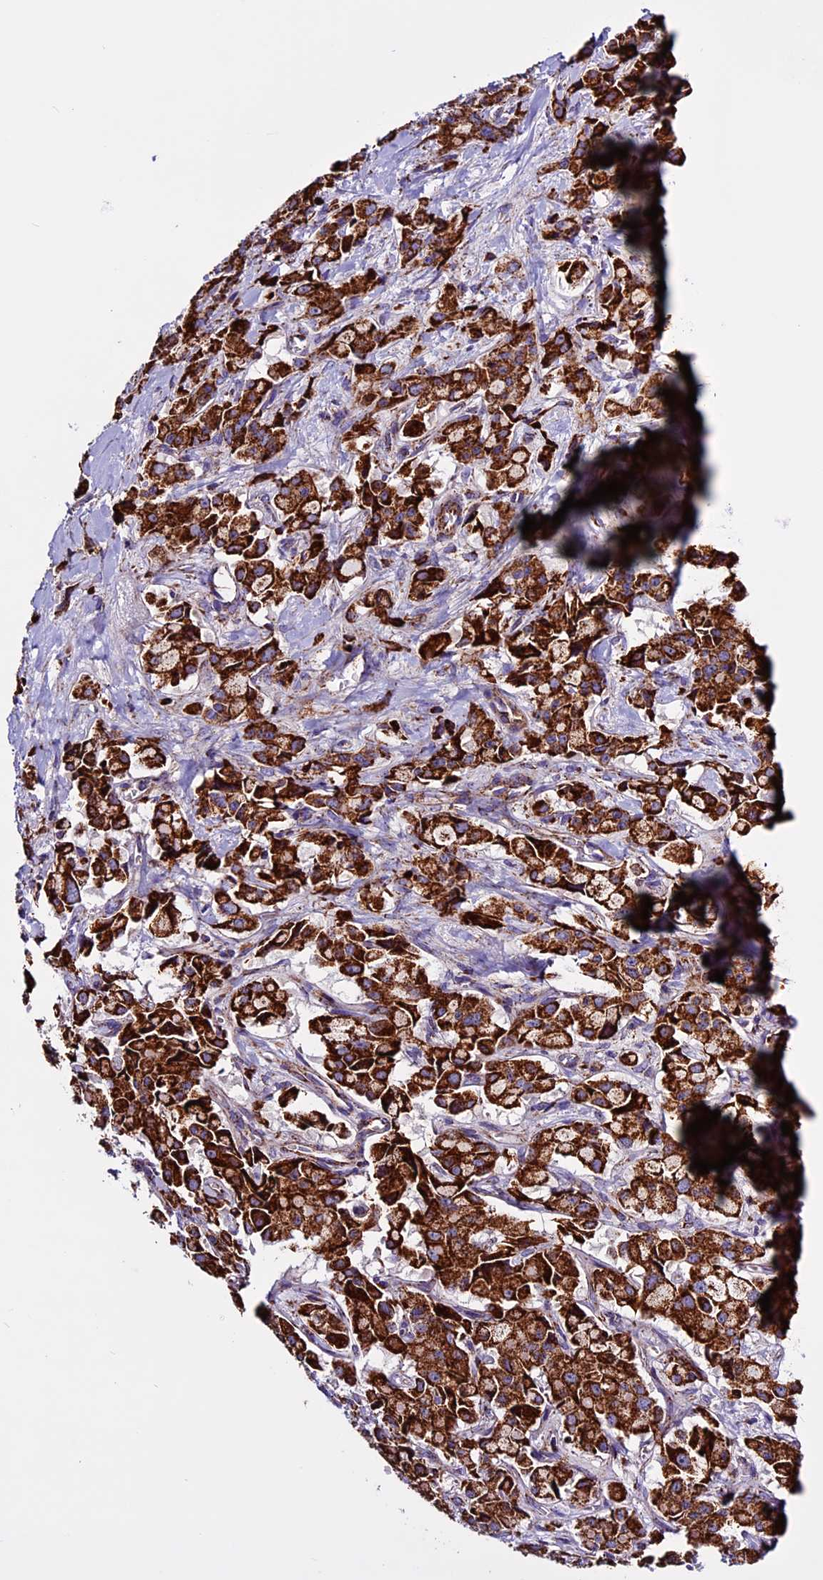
{"staining": {"intensity": "strong", "quantity": ">75%", "location": "cytoplasmic/membranous"}, "tissue": "pancreatic cancer", "cell_type": "Tumor cells", "image_type": "cancer", "snomed": [{"axis": "morphology", "description": "Adenocarcinoma, NOS"}, {"axis": "topography", "description": "Pancreas"}], "caption": "IHC photomicrograph of neoplastic tissue: human adenocarcinoma (pancreatic) stained using immunohistochemistry demonstrates high levels of strong protein expression localized specifically in the cytoplasmic/membranous of tumor cells, appearing as a cytoplasmic/membranous brown color.", "gene": "CX3CL1", "patient": {"sex": "male", "age": 65}}